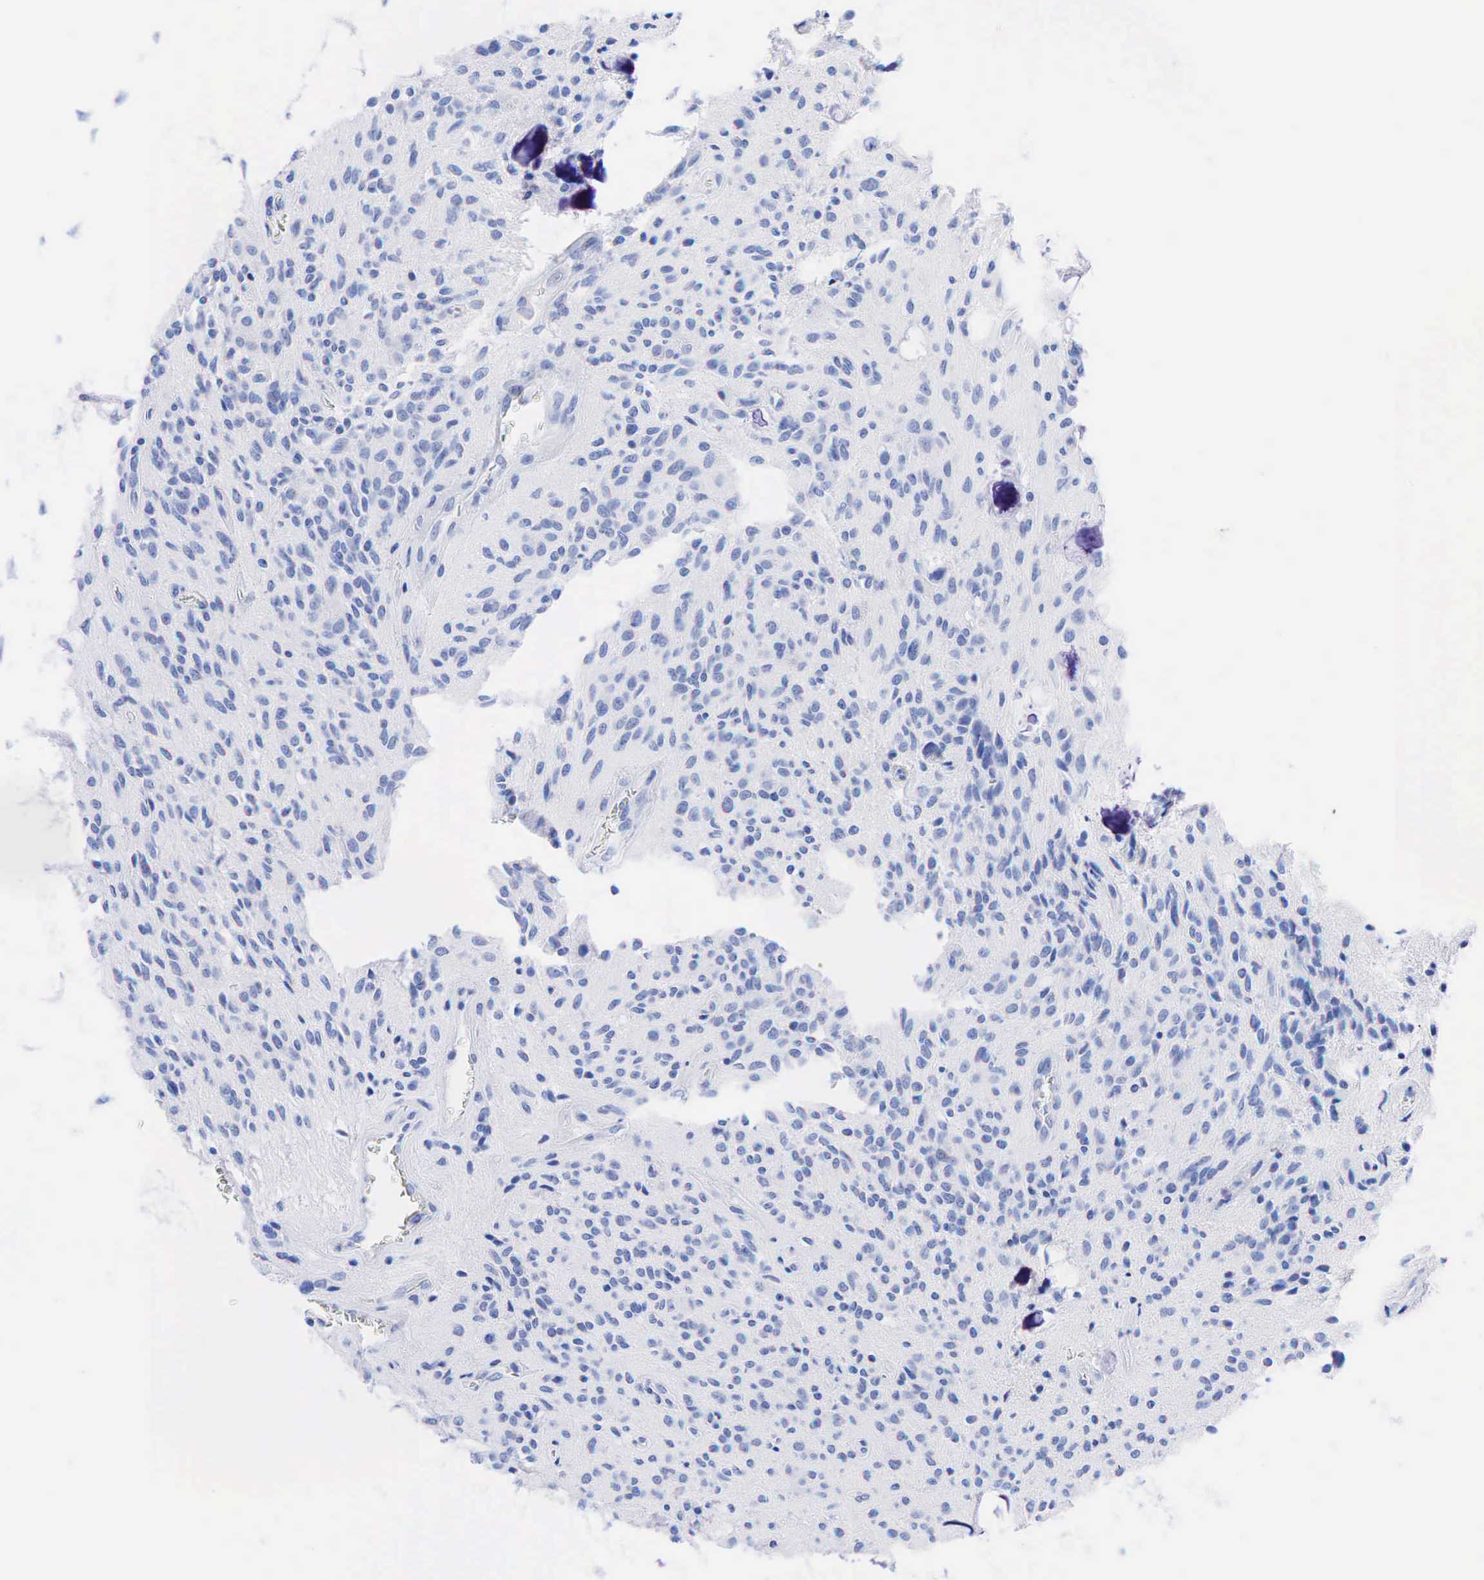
{"staining": {"intensity": "negative", "quantity": "none", "location": "none"}, "tissue": "glioma", "cell_type": "Tumor cells", "image_type": "cancer", "snomed": [{"axis": "morphology", "description": "Glioma, malignant, Low grade"}, {"axis": "topography", "description": "Brain"}], "caption": "An immunohistochemistry (IHC) photomicrograph of glioma is shown. There is no staining in tumor cells of glioma.", "gene": "KRT18", "patient": {"sex": "female", "age": 15}}